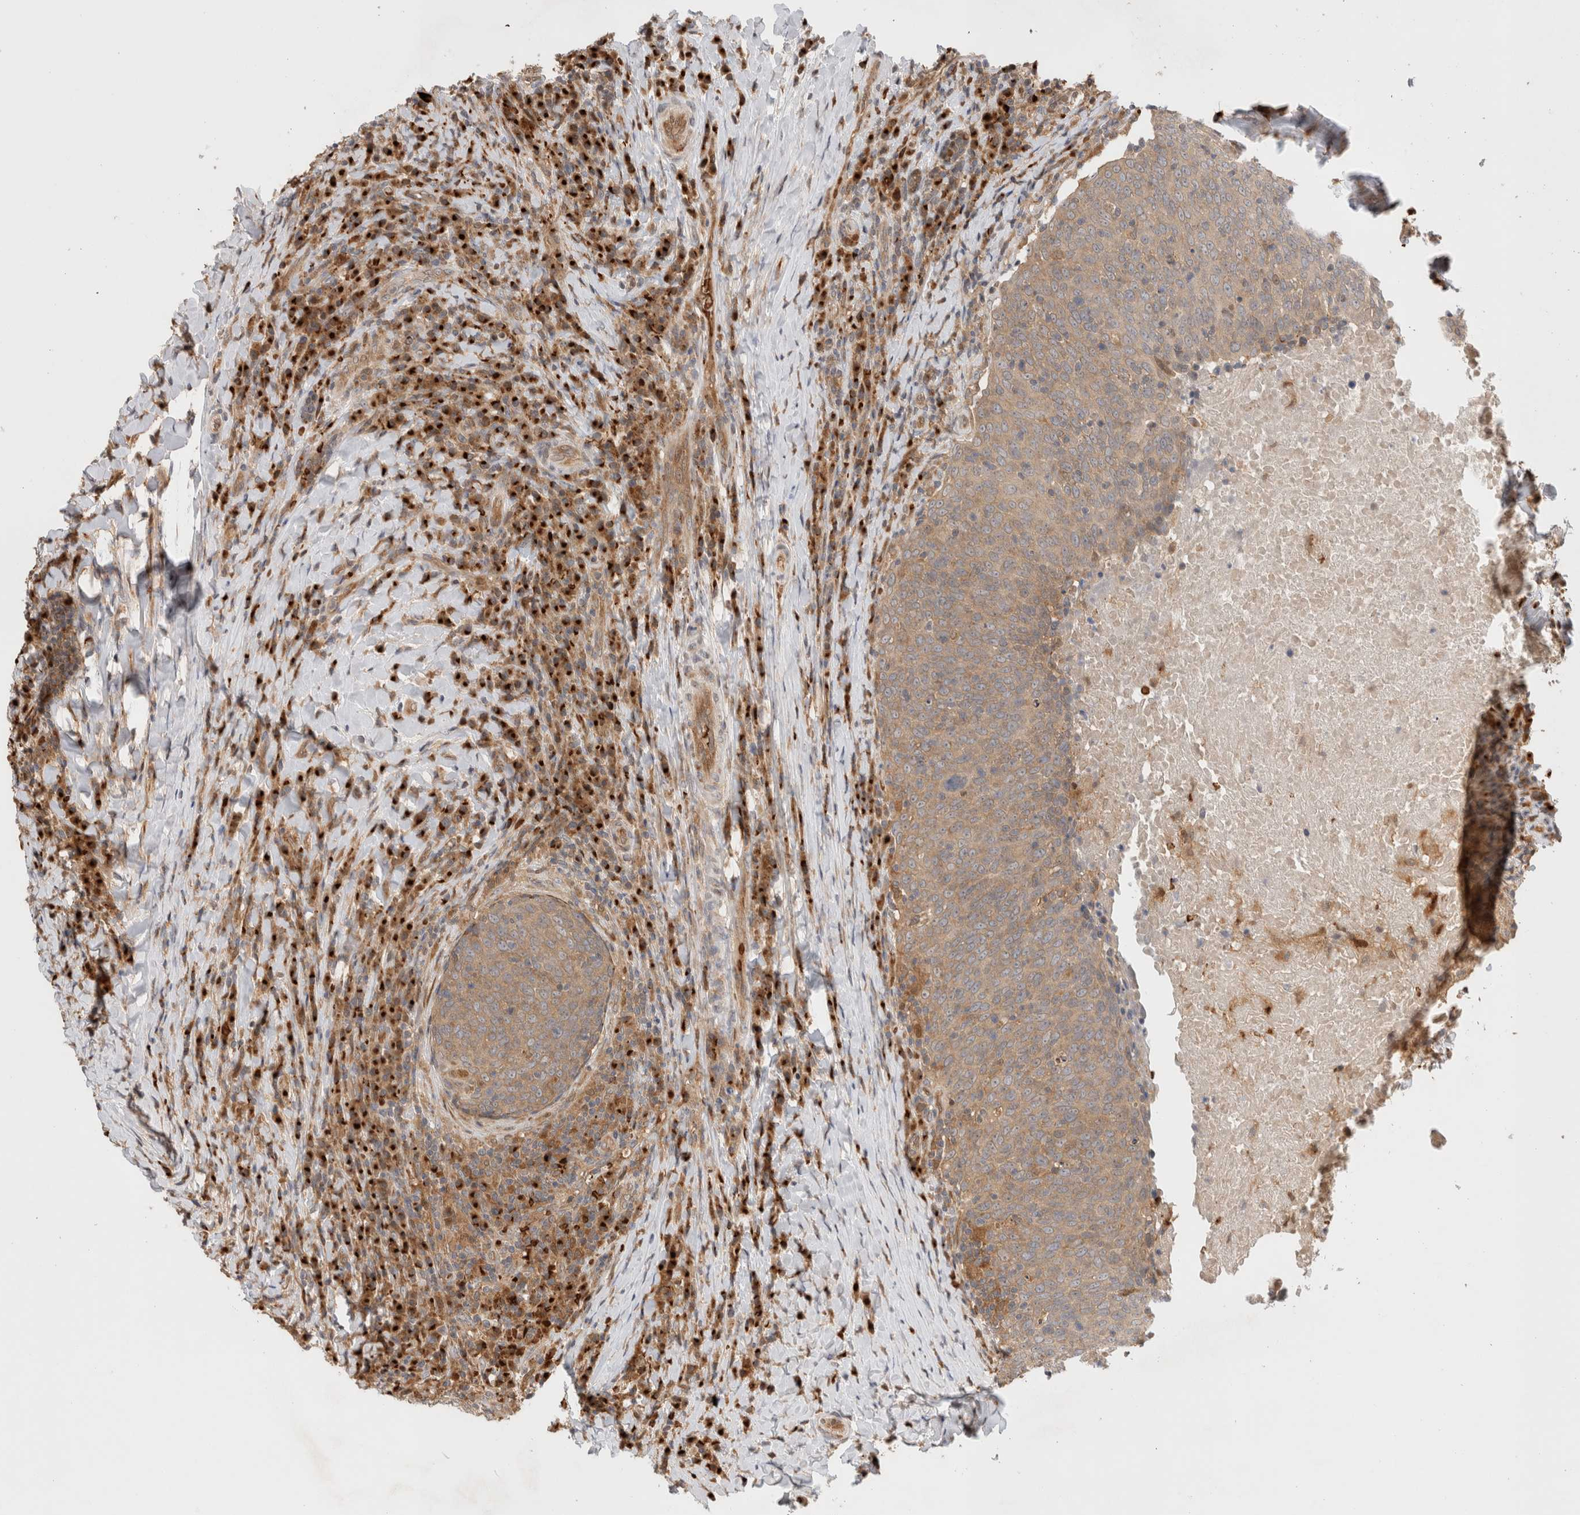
{"staining": {"intensity": "weak", "quantity": ">75%", "location": "cytoplasmic/membranous"}, "tissue": "head and neck cancer", "cell_type": "Tumor cells", "image_type": "cancer", "snomed": [{"axis": "morphology", "description": "Squamous cell carcinoma, NOS"}, {"axis": "morphology", "description": "Squamous cell carcinoma, metastatic, NOS"}, {"axis": "topography", "description": "Lymph node"}, {"axis": "topography", "description": "Head-Neck"}], "caption": "This image exhibits head and neck metastatic squamous cell carcinoma stained with immunohistochemistry (IHC) to label a protein in brown. The cytoplasmic/membranous of tumor cells show weak positivity for the protein. Nuclei are counter-stained blue.", "gene": "OTUD6B", "patient": {"sex": "male", "age": 62}}